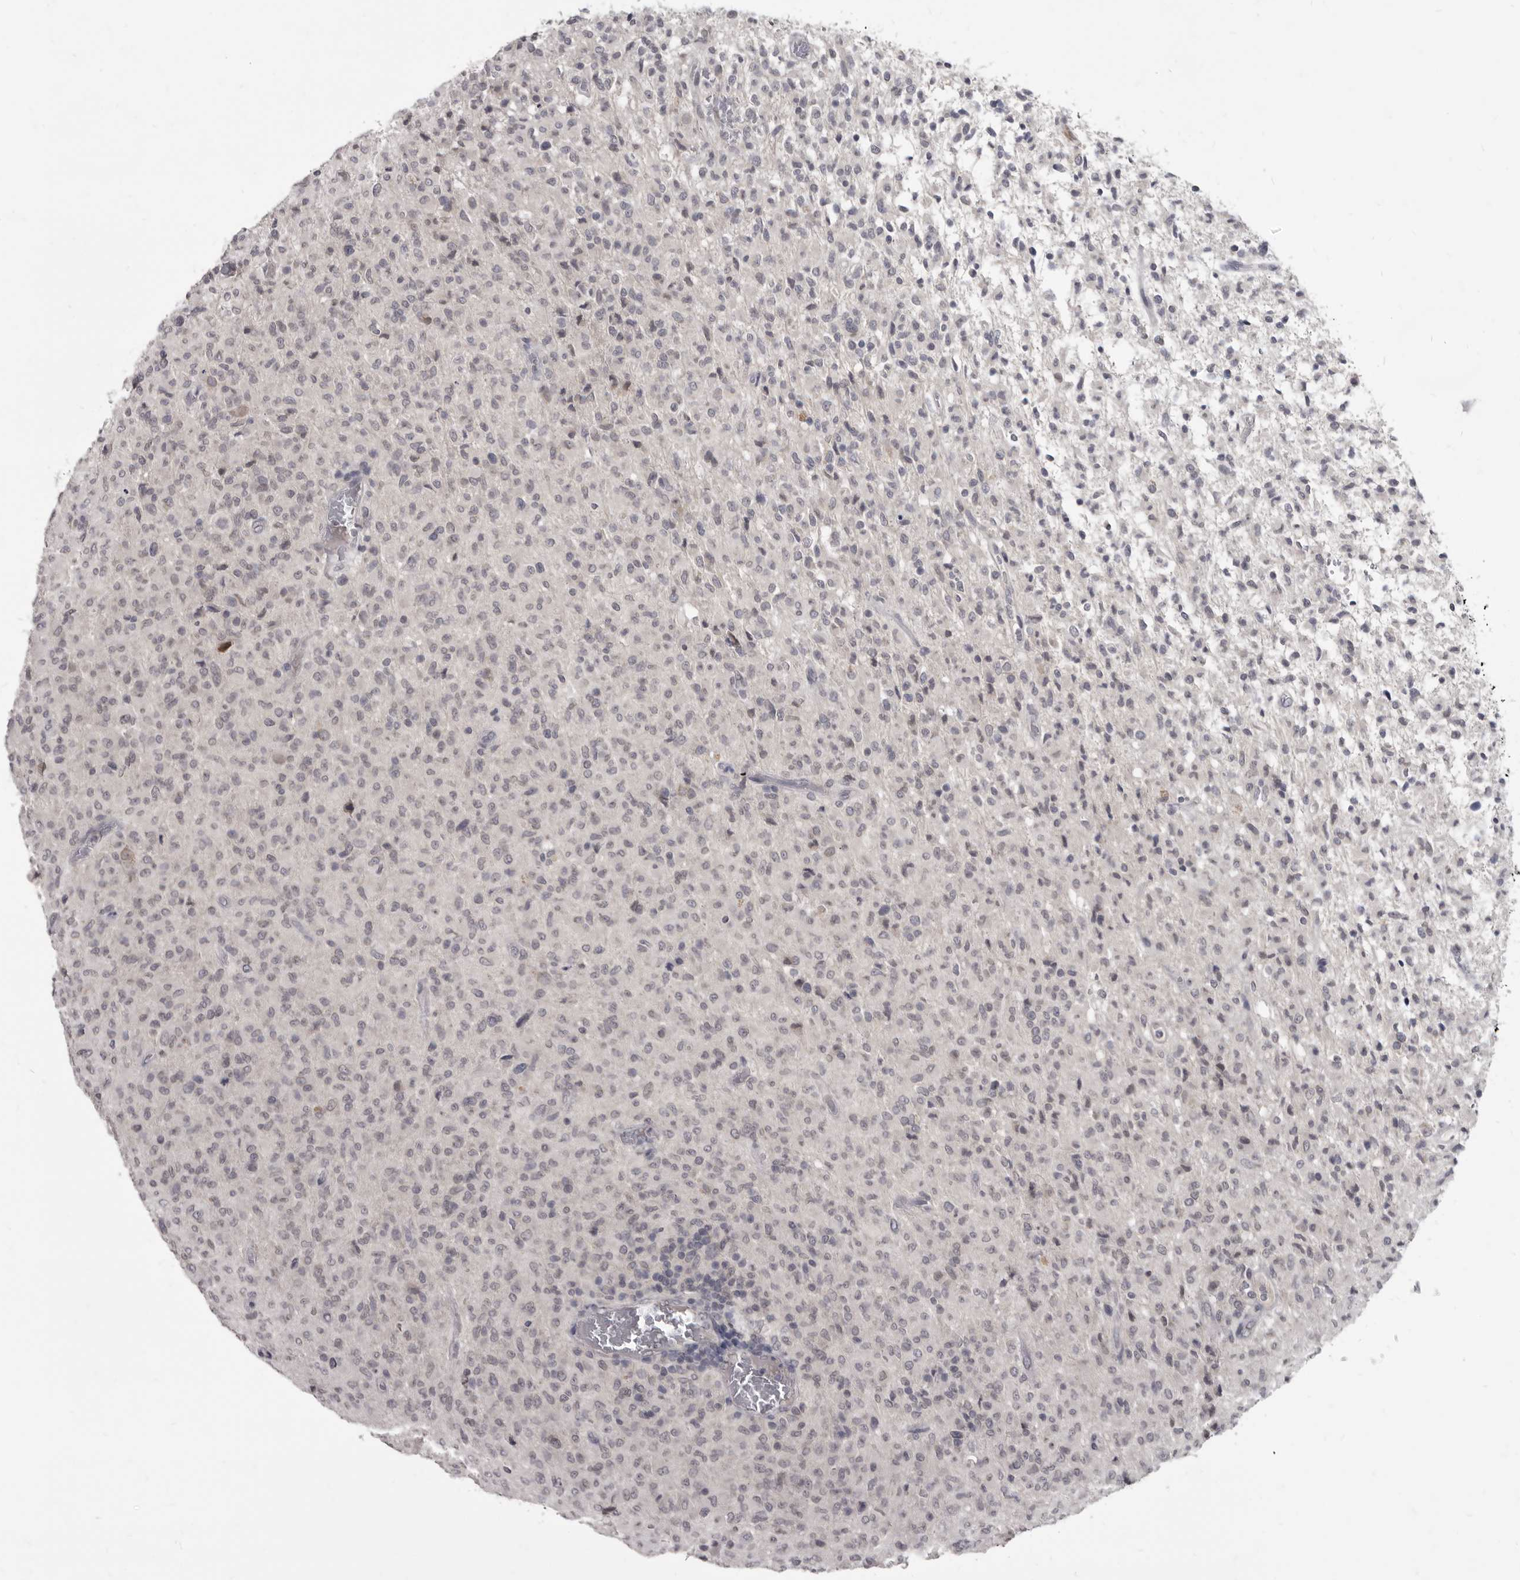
{"staining": {"intensity": "negative", "quantity": "none", "location": "none"}, "tissue": "glioma", "cell_type": "Tumor cells", "image_type": "cancer", "snomed": [{"axis": "morphology", "description": "Glioma, malignant, High grade"}, {"axis": "topography", "description": "Brain"}], "caption": "An immunohistochemistry photomicrograph of high-grade glioma (malignant) is shown. There is no staining in tumor cells of high-grade glioma (malignant).", "gene": "SULT1E1", "patient": {"sex": "female", "age": 57}}